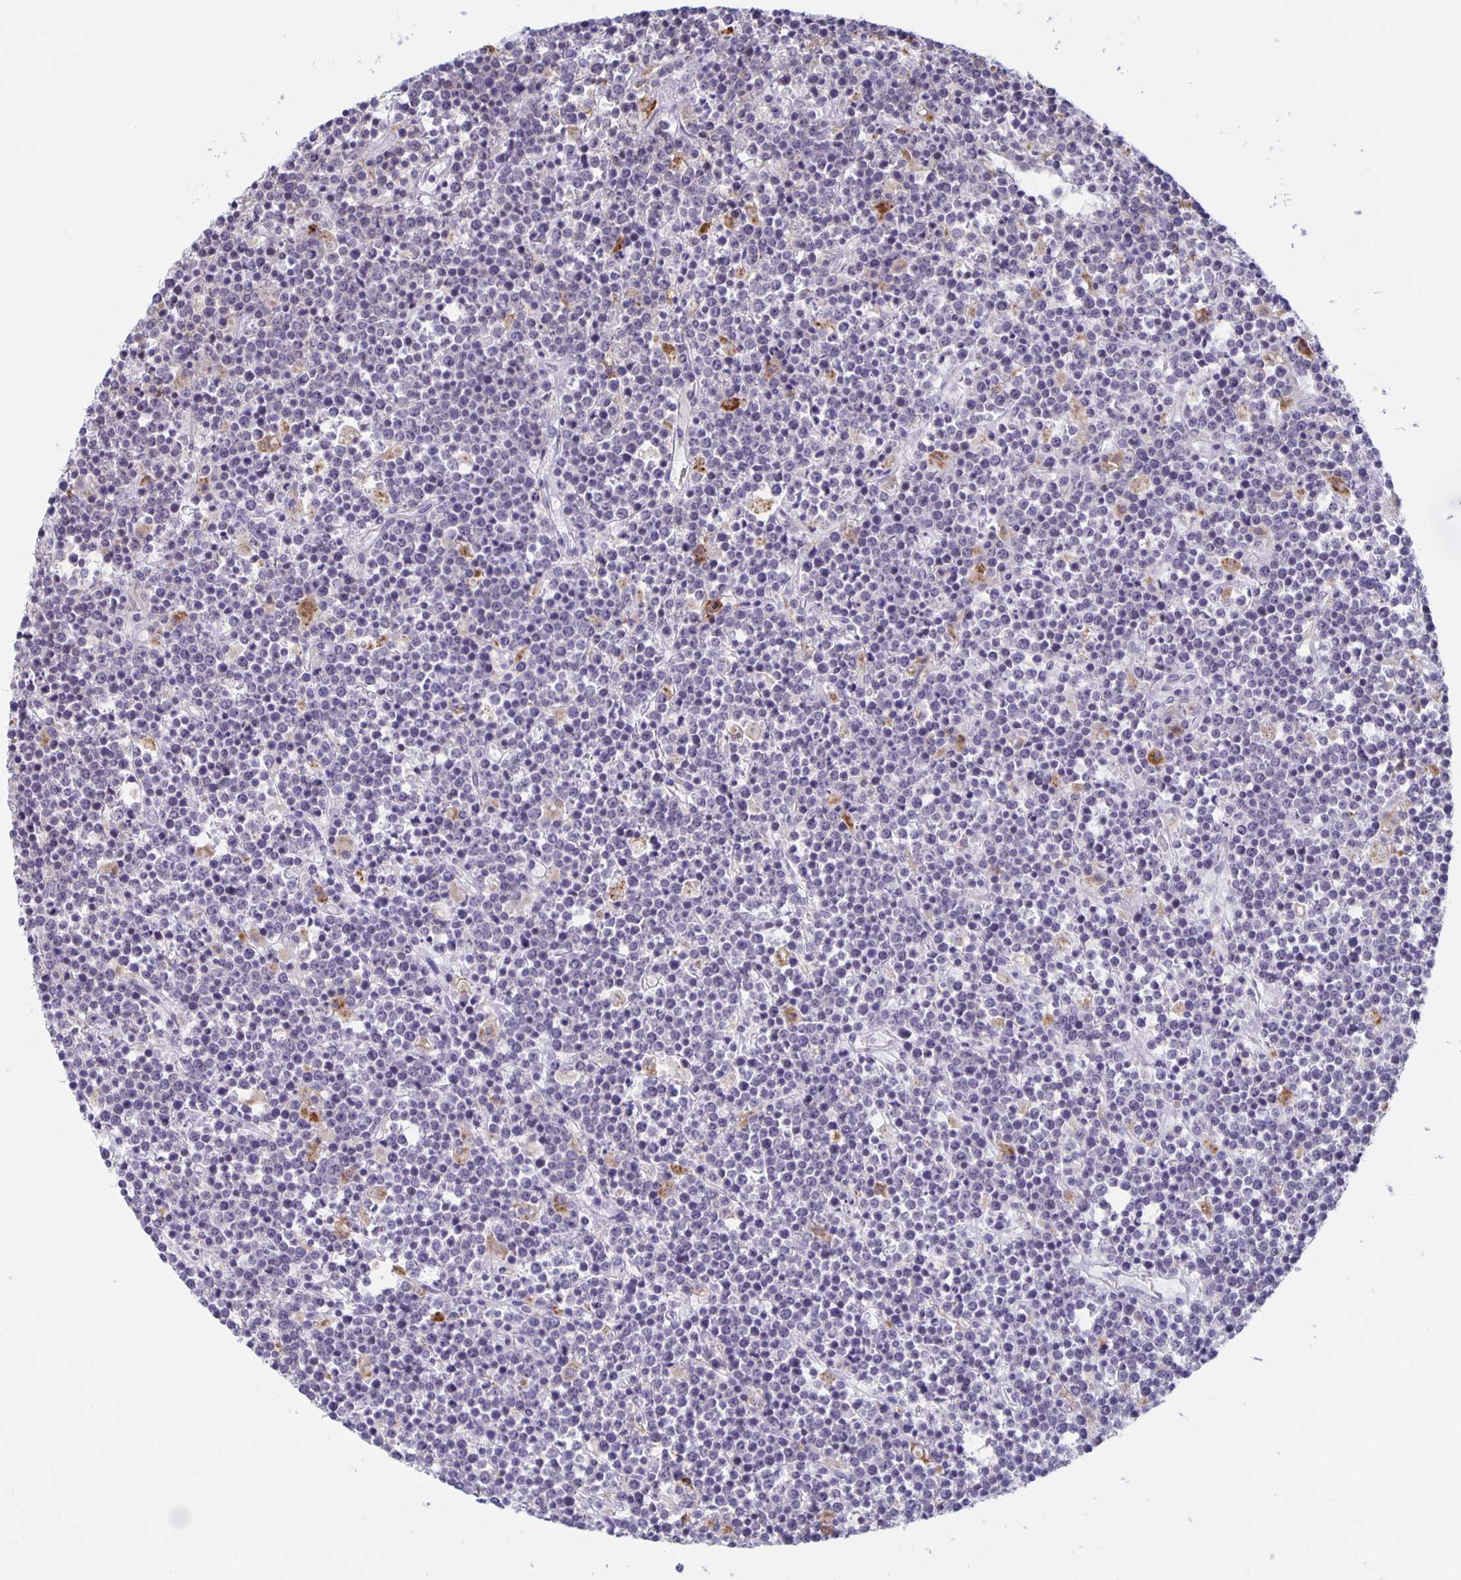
{"staining": {"intensity": "negative", "quantity": "none", "location": "none"}, "tissue": "lymphoma", "cell_type": "Tumor cells", "image_type": "cancer", "snomed": [{"axis": "morphology", "description": "Malignant lymphoma, non-Hodgkin's type, High grade"}, {"axis": "topography", "description": "Ovary"}], "caption": "Immunohistochemistry (IHC) photomicrograph of human lymphoma stained for a protein (brown), which displays no positivity in tumor cells.", "gene": "LIPA", "patient": {"sex": "female", "age": 56}}